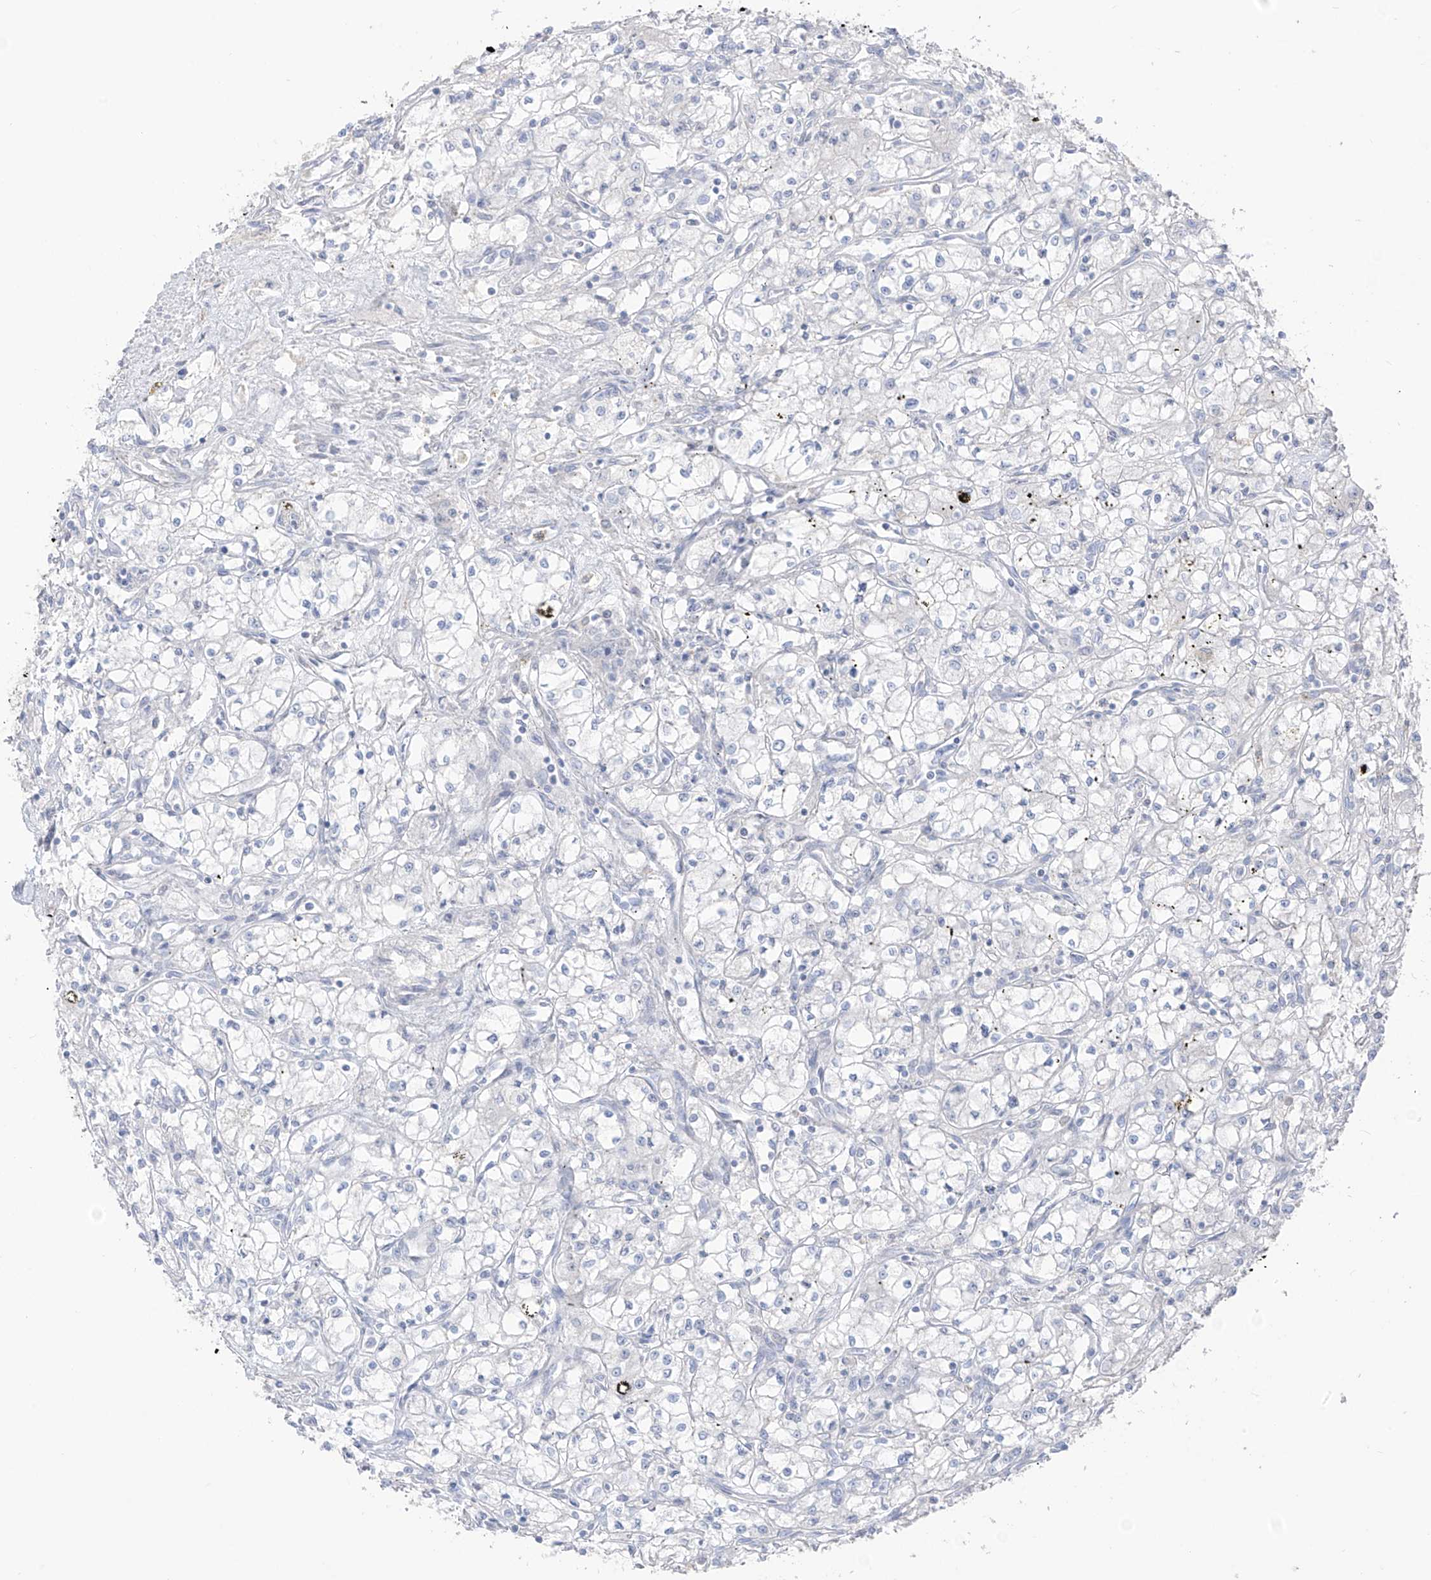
{"staining": {"intensity": "negative", "quantity": "none", "location": "none"}, "tissue": "renal cancer", "cell_type": "Tumor cells", "image_type": "cancer", "snomed": [{"axis": "morphology", "description": "Adenocarcinoma, NOS"}, {"axis": "topography", "description": "Kidney"}], "caption": "Tumor cells show no significant positivity in renal cancer (adenocarcinoma). Brightfield microscopy of immunohistochemistry stained with DAB (brown) and hematoxylin (blue), captured at high magnification.", "gene": "ASPRV1", "patient": {"sex": "male", "age": 59}}